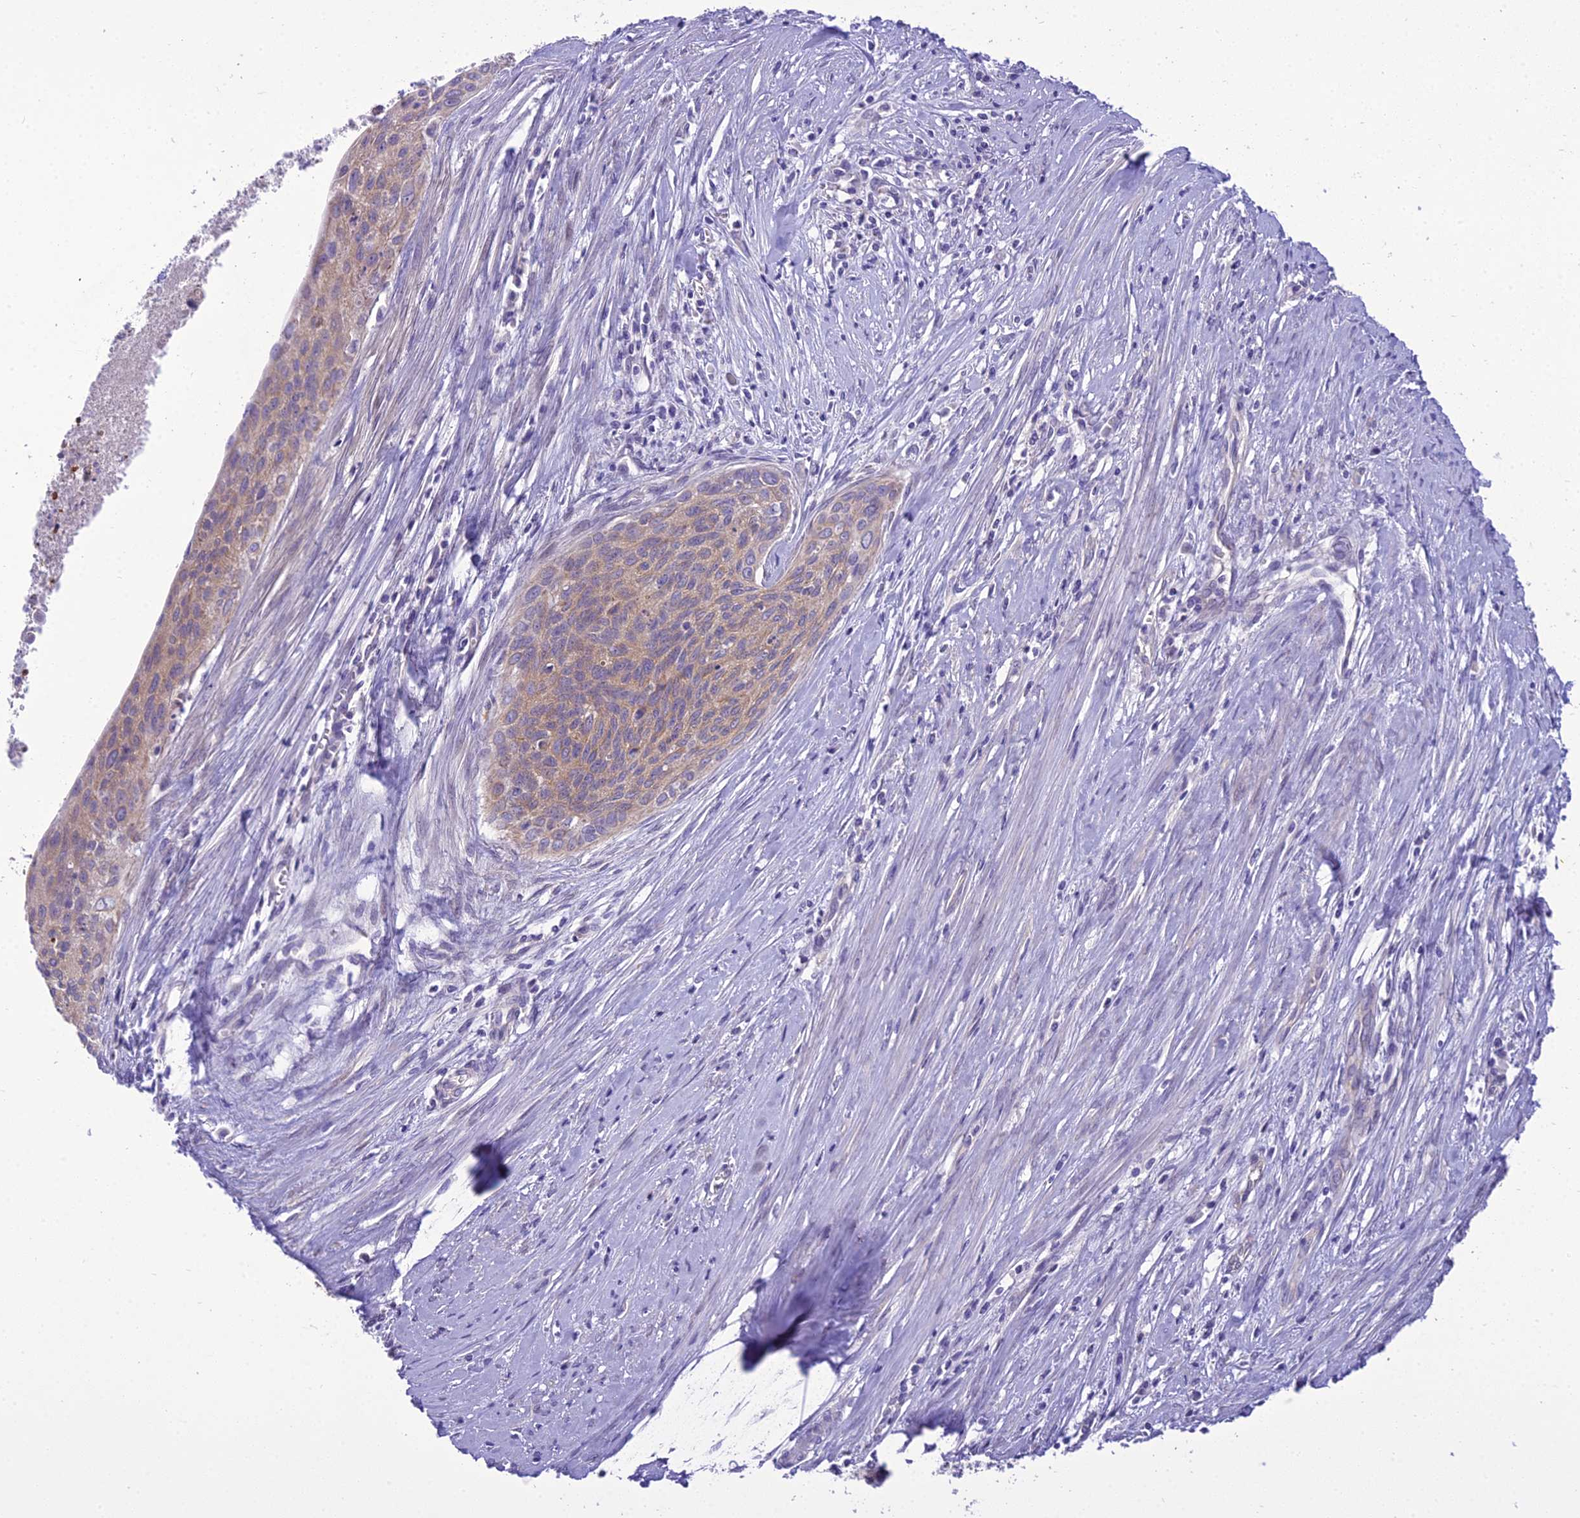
{"staining": {"intensity": "weak", "quantity": ">75%", "location": "cytoplasmic/membranous"}, "tissue": "cervical cancer", "cell_type": "Tumor cells", "image_type": "cancer", "snomed": [{"axis": "morphology", "description": "Squamous cell carcinoma, NOS"}, {"axis": "topography", "description": "Cervix"}], "caption": "An immunohistochemistry micrograph of tumor tissue is shown. Protein staining in brown labels weak cytoplasmic/membranous positivity in cervical cancer within tumor cells.", "gene": "SCRT1", "patient": {"sex": "female", "age": 55}}